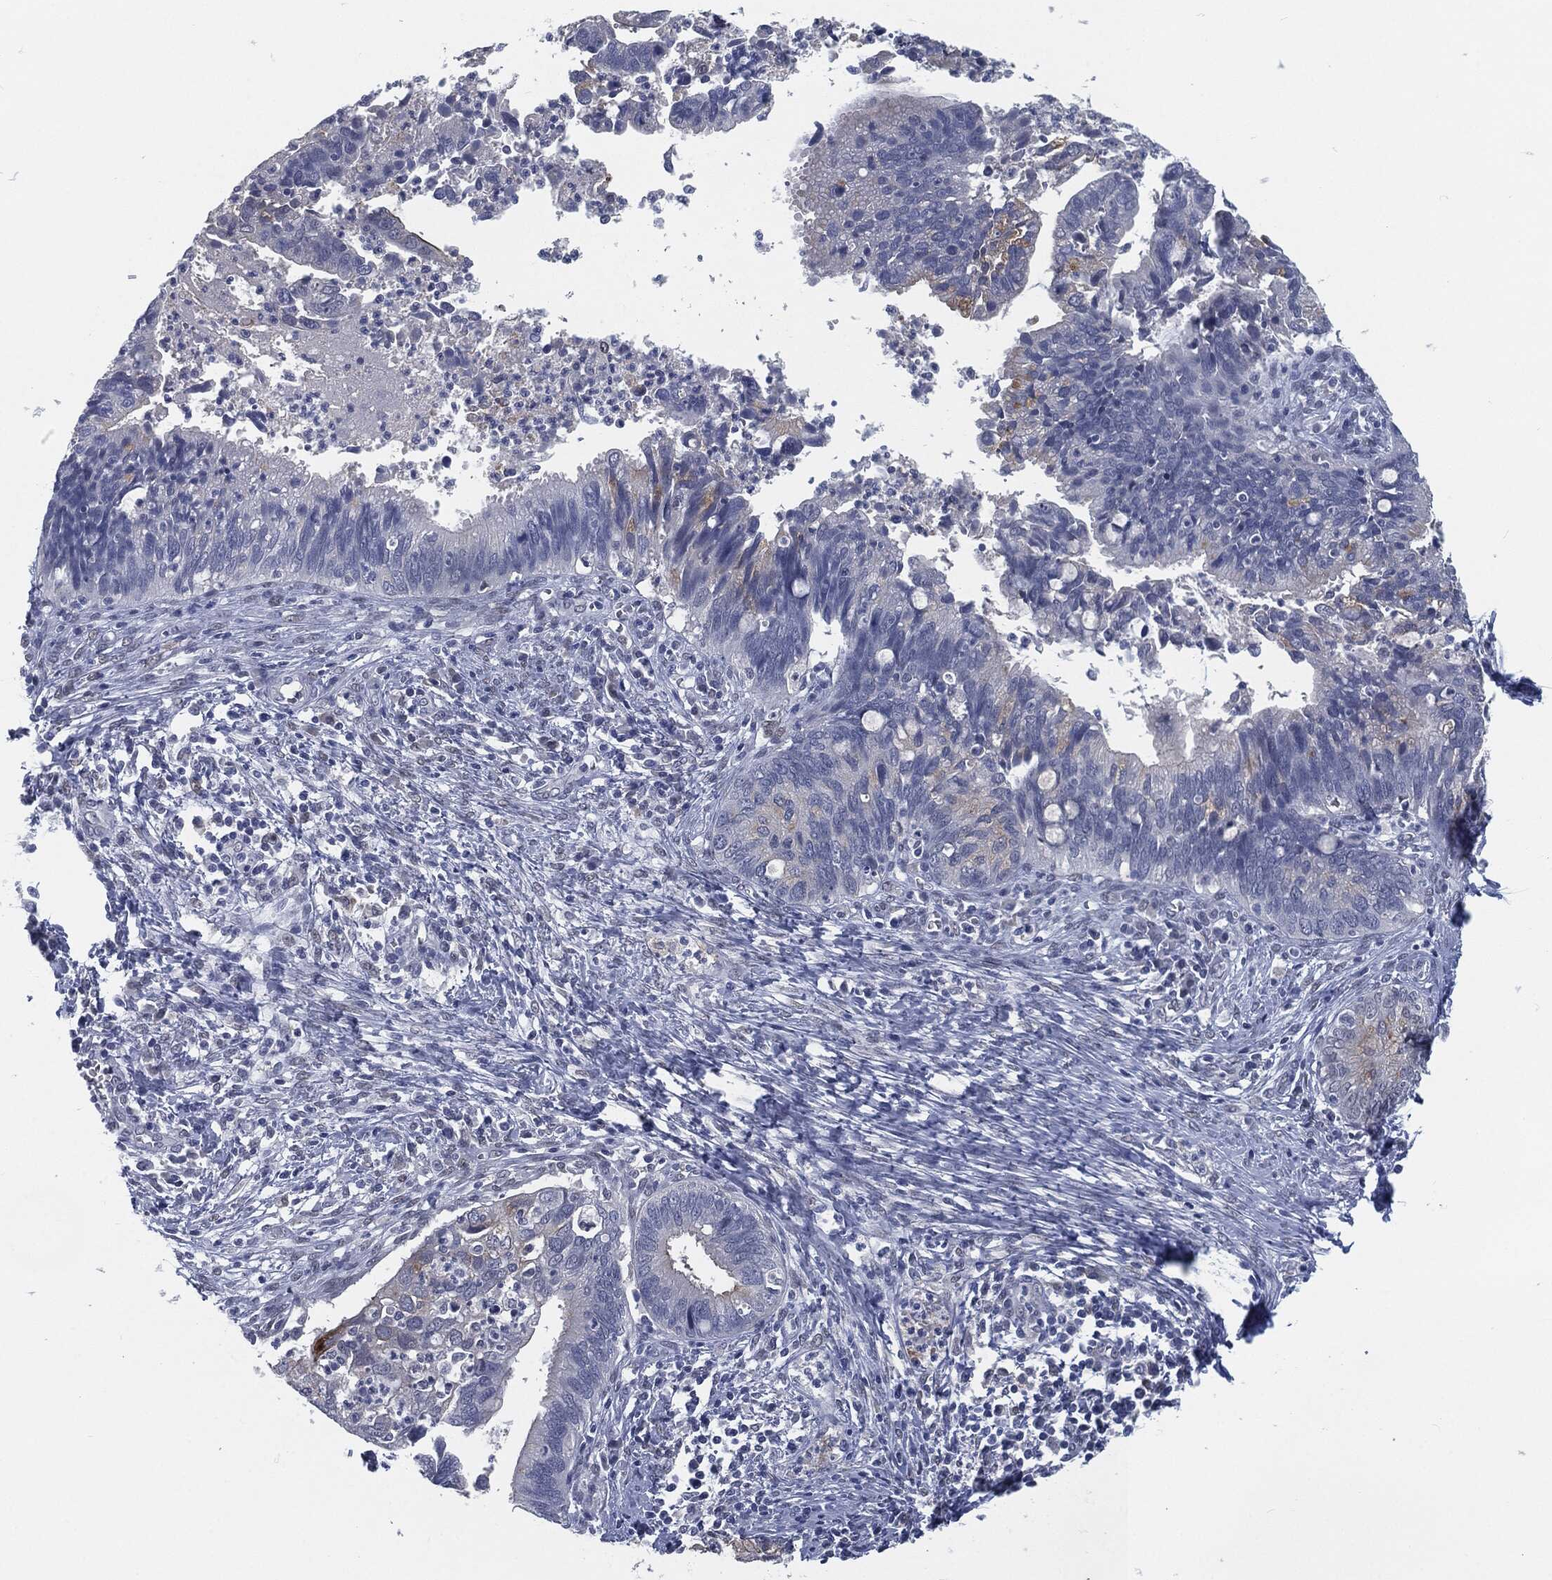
{"staining": {"intensity": "negative", "quantity": "none", "location": "none"}, "tissue": "cervical cancer", "cell_type": "Tumor cells", "image_type": "cancer", "snomed": [{"axis": "morphology", "description": "Adenocarcinoma, NOS"}, {"axis": "topography", "description": "Cervix"}], "caption": "Adenocarcinoma (cervical) stained for a protein using immunohistochemistry displays no staining tumor cells.", "gene": "PROM1", "patient": {"sex": "female", "age": 42}}